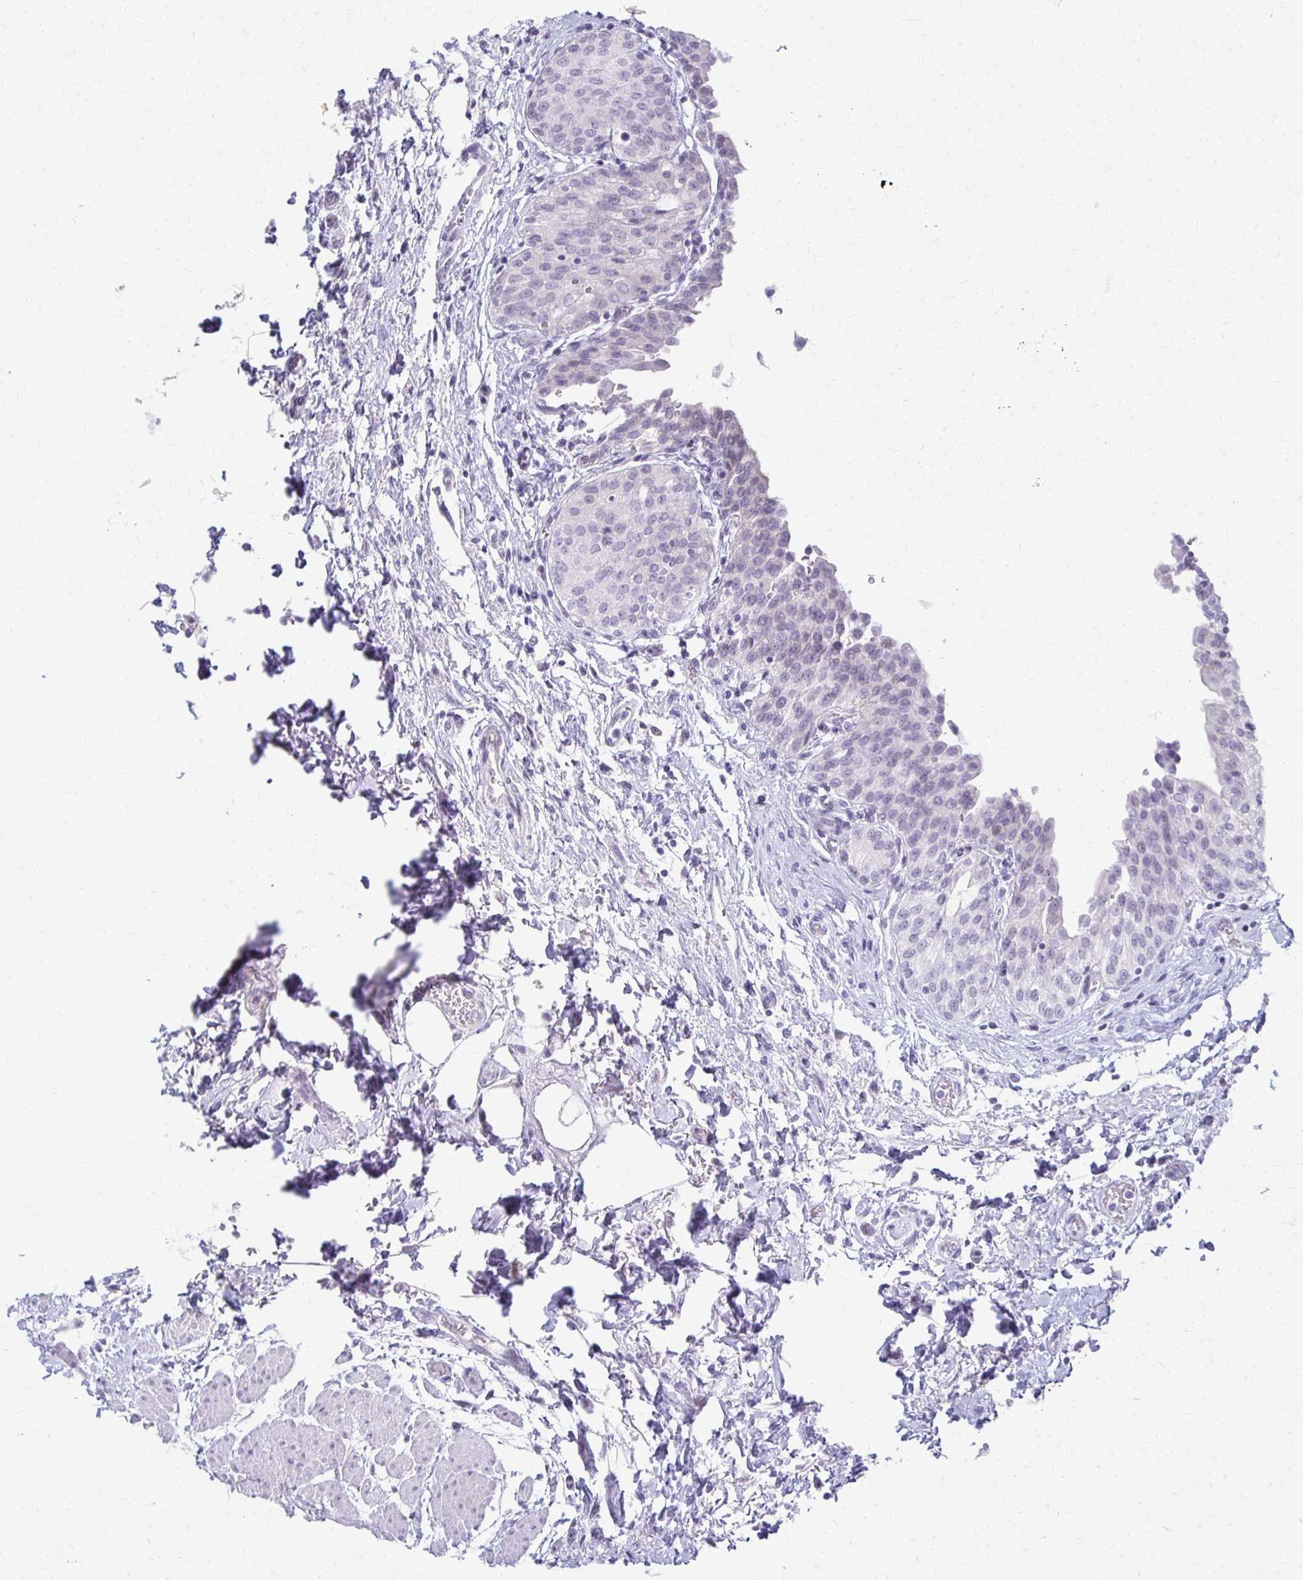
{"staining": {"intensity": "weak", "quantity": "25%-75%", "location": "nuclear"}, "tissue": "urinary bladder", "cell_type": "Urothelial cells", "image_type": "normal", "snomed": [{"axis": "morphology", "description": "Normal tissue, NOS"}, {"axis": "topography", "description": "Urinary bladder"}], "caption": "Urinary bladder stained with IHC shows weak nuclear expression in about 25%-75% of urothelial cells.", "gene": "MORC4", "patient": {"sex": "male", "age": 68}}